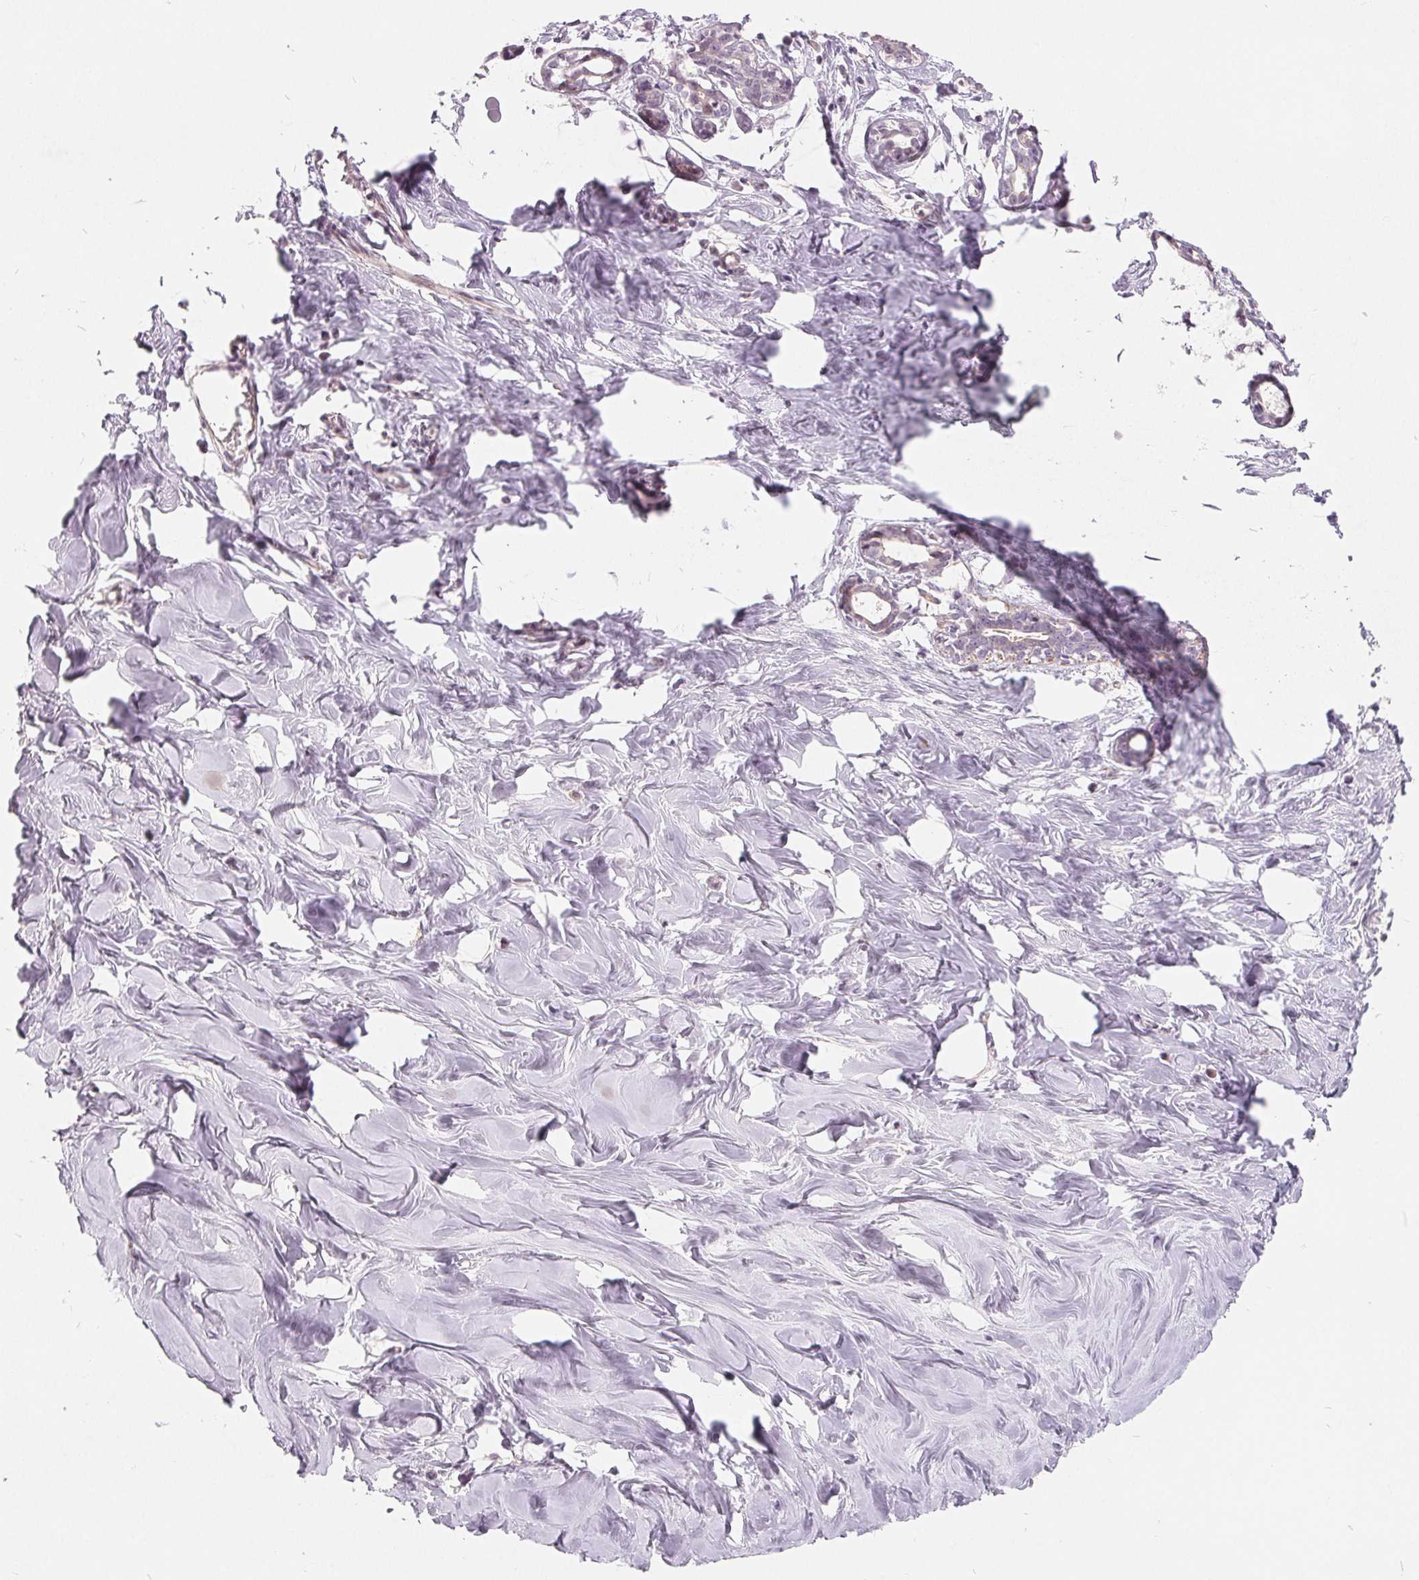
{"staining": {"intensity": "negative", "quantity": "none", "location": "none"}, "tissue": "breast", "cell_type": "Adipocytes", "image_type": "normal", "snomed": [{"axis": "morphology", "description": "Normal tissue, NOS"}, {"axis": "topography", "description": "Breast"}], "caption": "Adipocytes are negative for protein expression in benign human breast. The staining is performed using DAB brown chromogen with nuclei counter-stained in using hematoxylin.", "gene": "NRG2", "patient": {"sex": "female", "age": 27}}